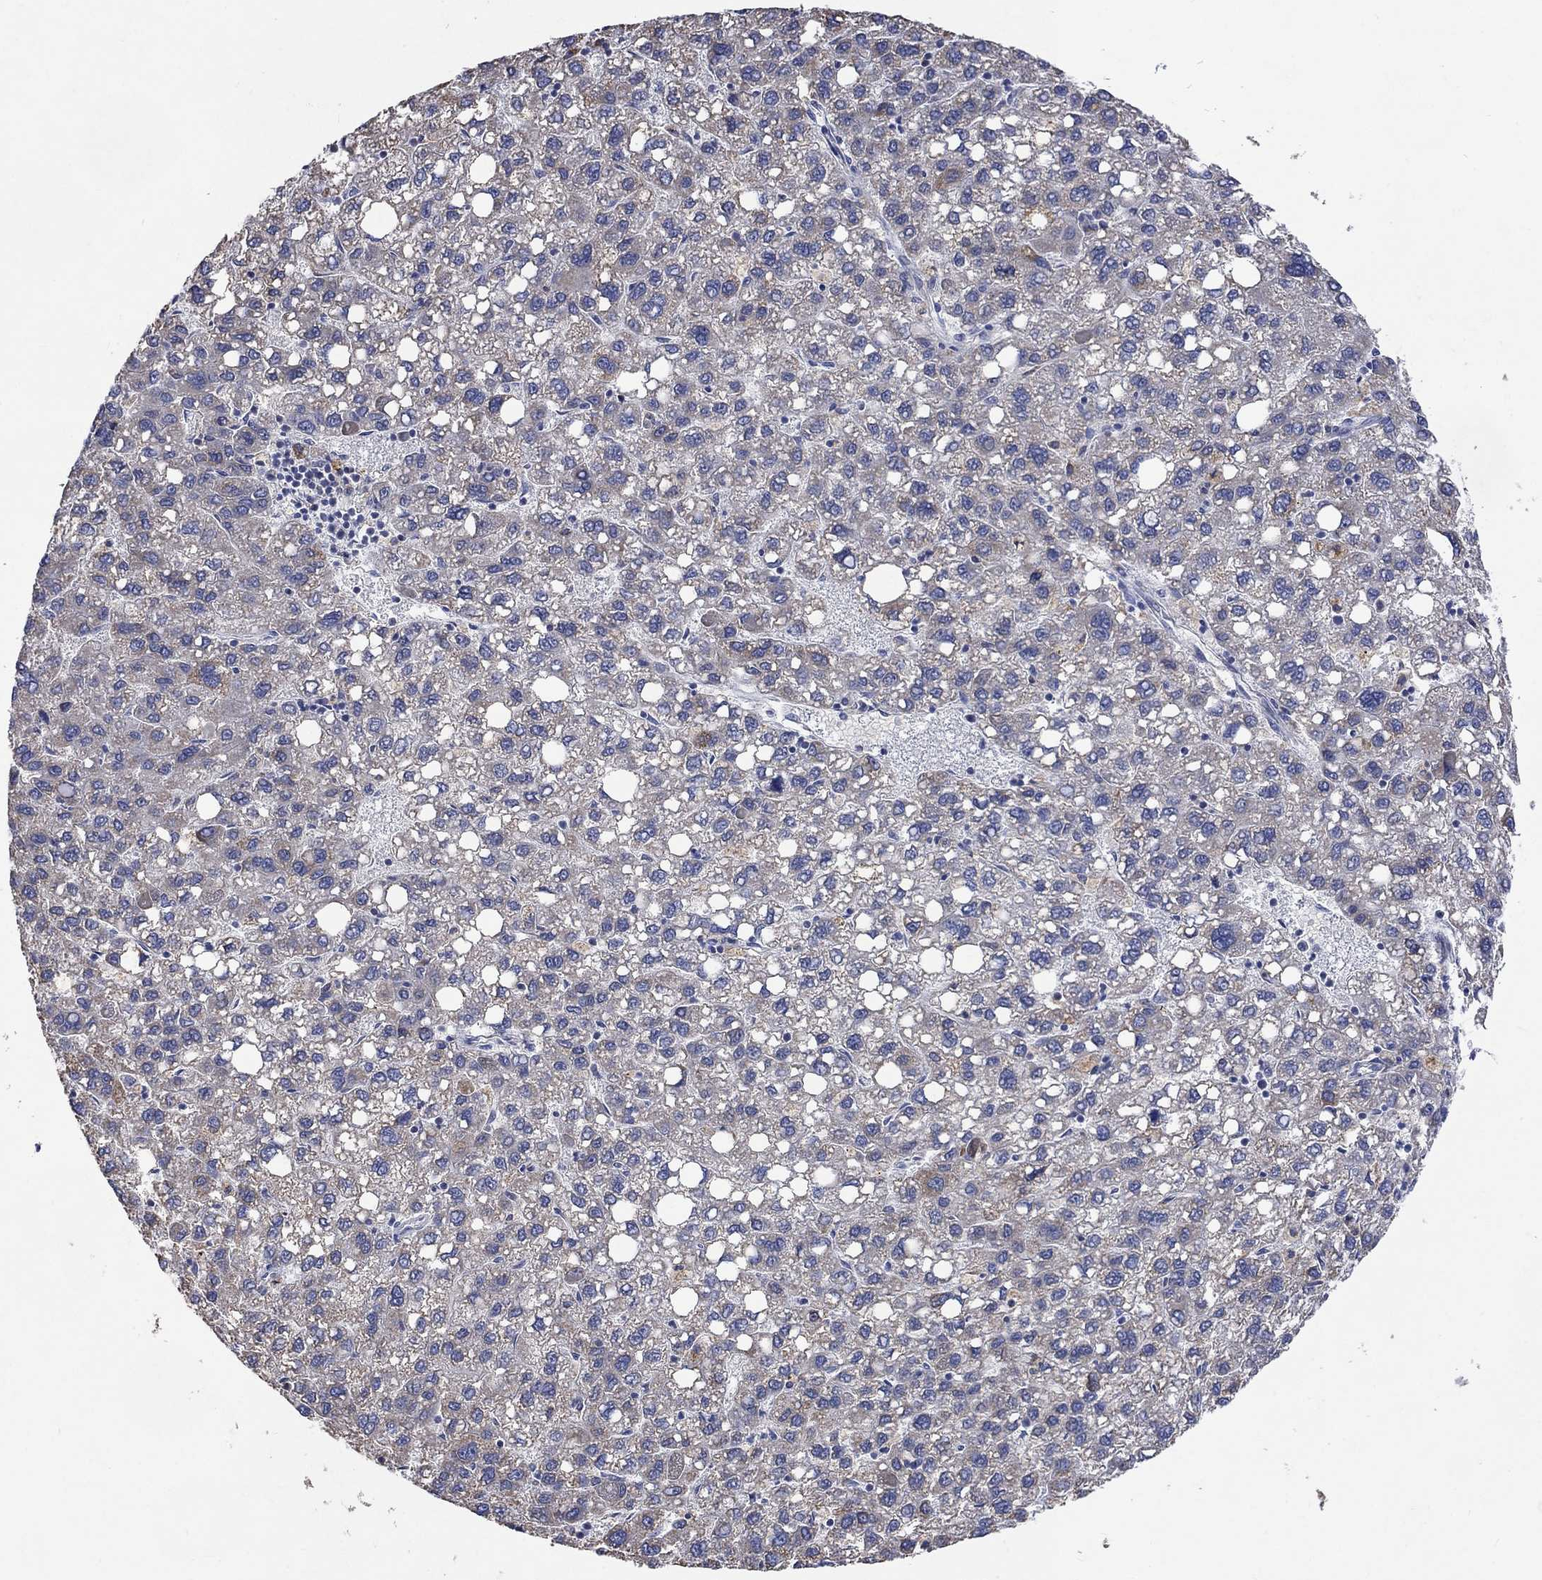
{"staining": {"intensity": "negative", "quantity": "none", "location": "none"}, "tissue": "liver cancer", "cell_type": "Tumor cells", "image_type": "cancer", "snomed": [{"axis": "morphology", "description": "Carcinoma, Hepatocellular, NOS"}, {"axis": "topography", "description": "Liver"}], "caption": "Protein analysis of hepatocellular carcinoma (liver) reveals no significant staining in tumor cells. (Brightfield microscopy of DAB (3,3'-diaminobenzidine) immunohistochemistry (IHC) at high magnification).", "gene": "UGT8", "patient": {"sex": "female", "age": 82}}